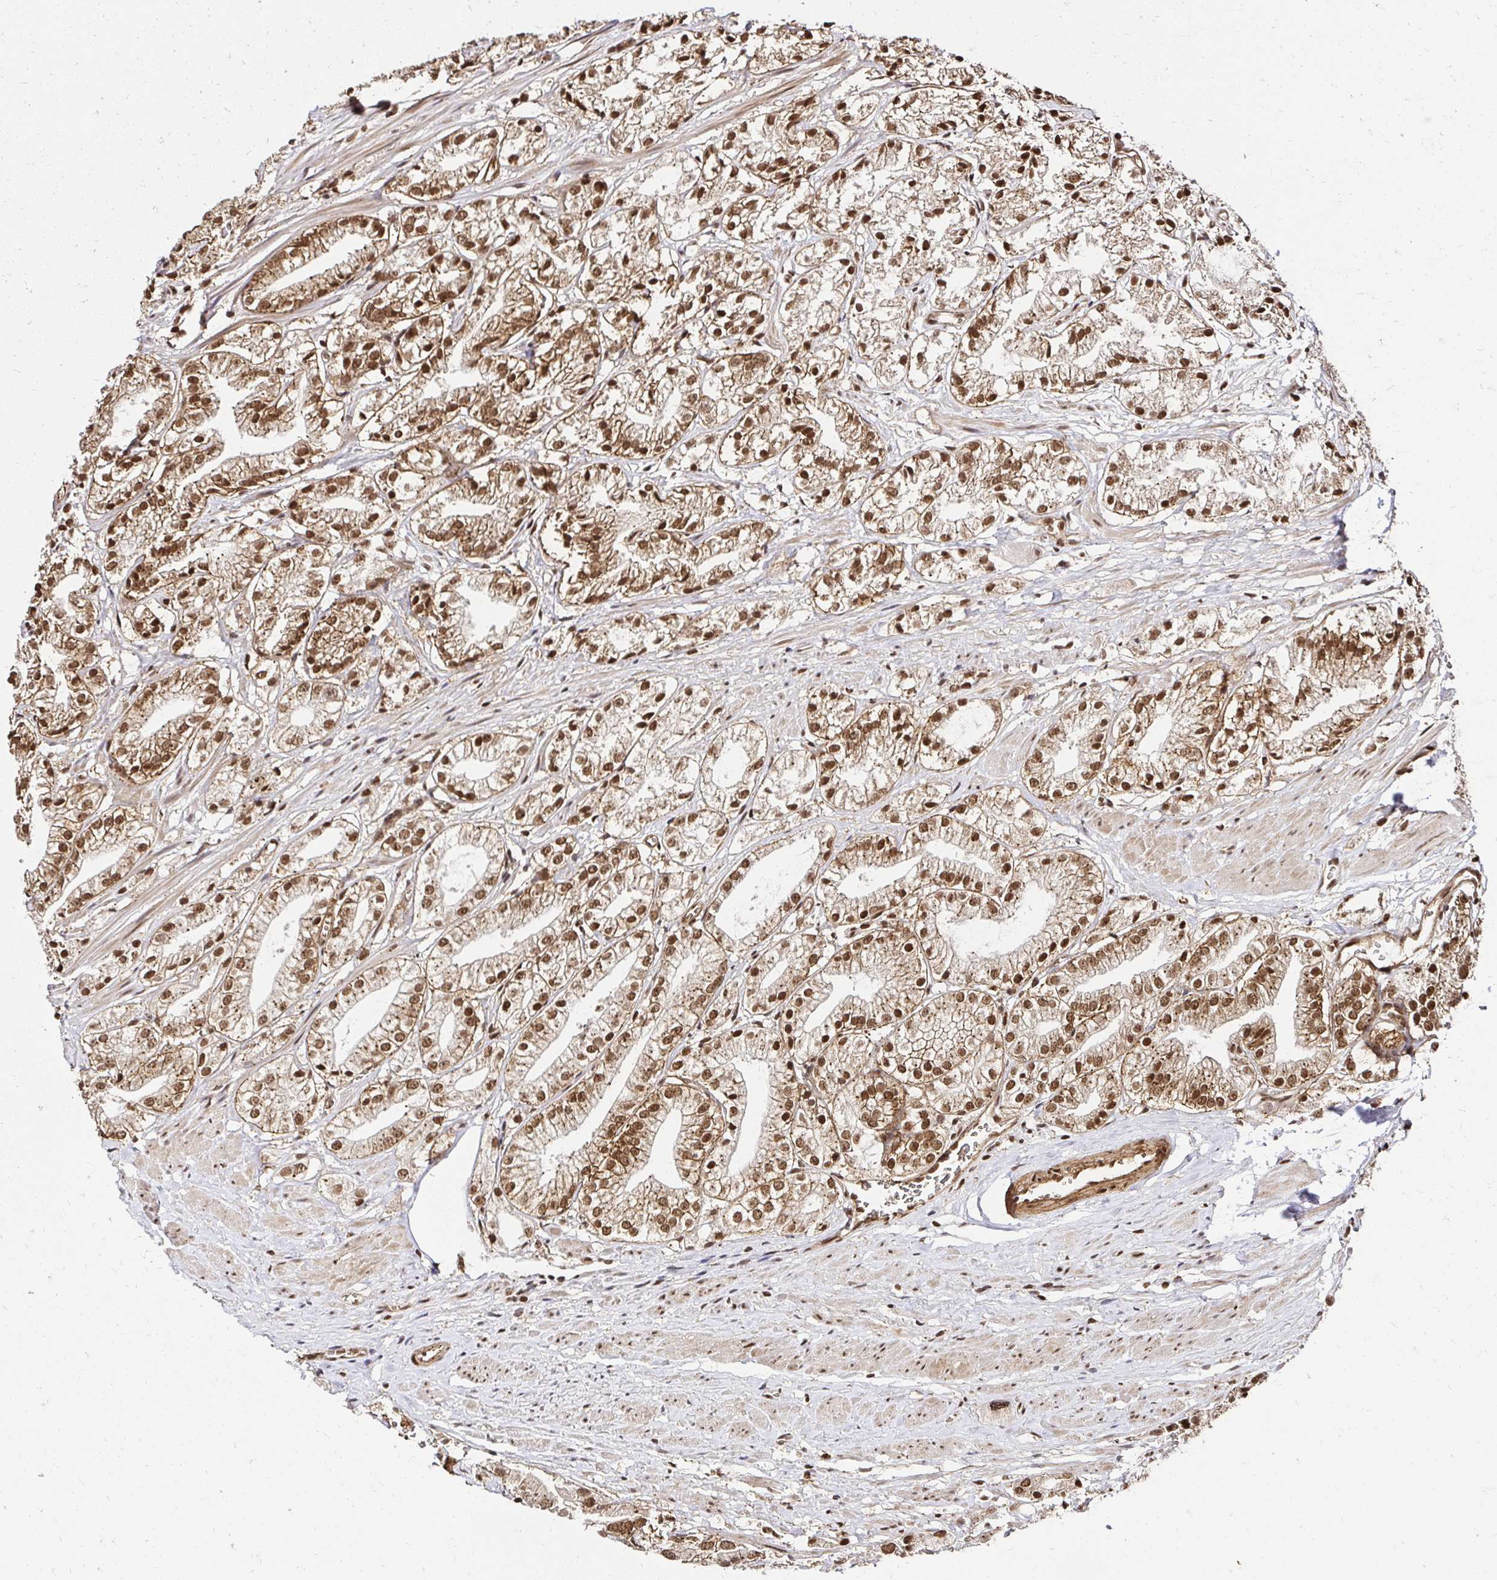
{"staining": {"intensity": "moderate", "quantity": ">75%", "location": "cytoplasmic/membranous,nuclear"}, "tissue": "prostate cancer", "cell_type": "Tumor cells", "image_type": "cancer", "snomed": [{"axis": "morphology", "description": "Adenocarcinoma, Low grade"}, {"axis": "topography", "description": "Prostate"}], "caption": "A brown stain shows moderate cytoplasmic/membranous and nuclear staining of a protein in prostate low-grade adenocarcinoma tumor cells.", "gene": "GLYR1", "patient": {"sex": "male", "age": 69}}